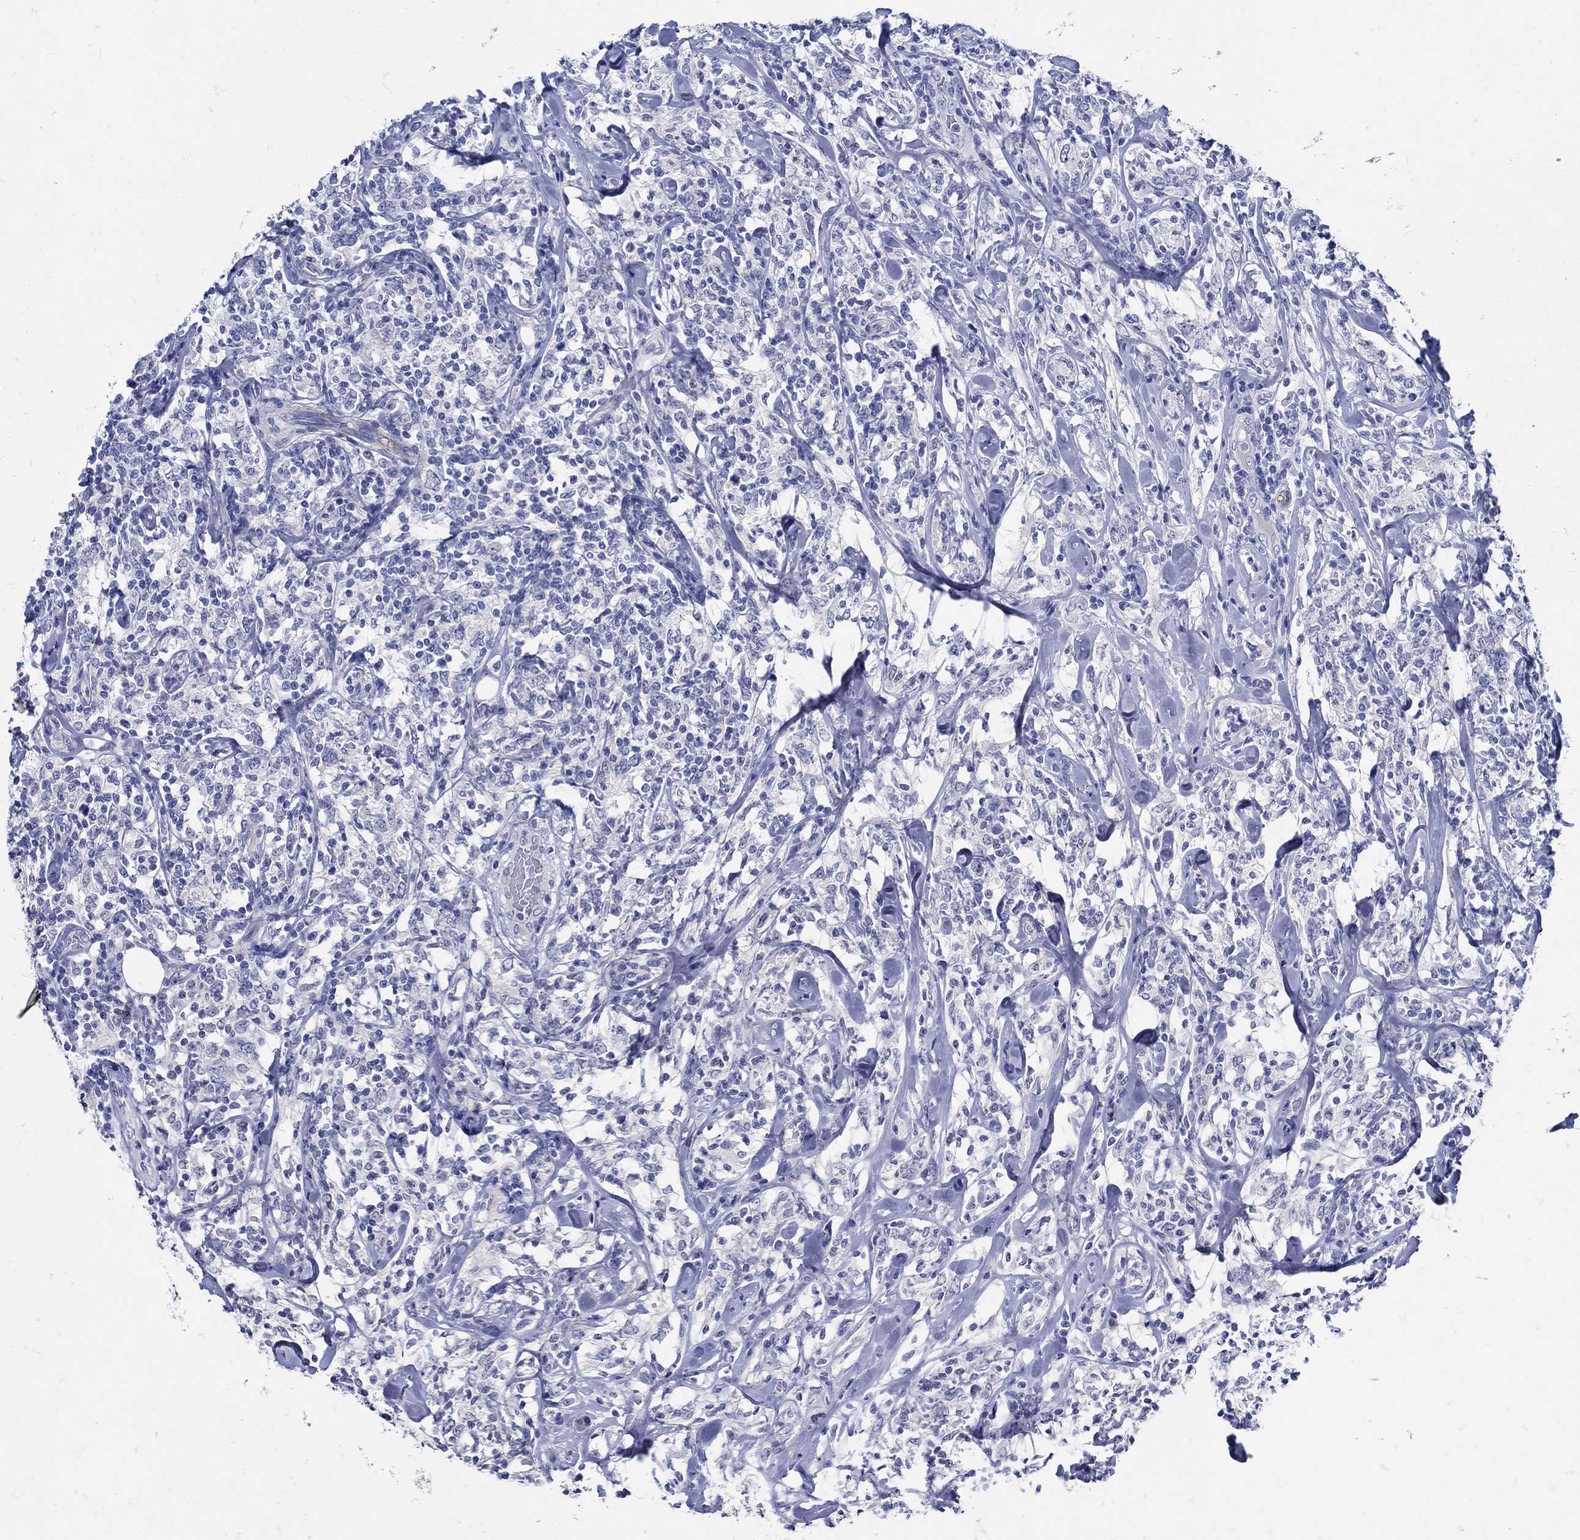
{"staining": {"intensity": "negative", "quantity": "none", "location": "none"}, "tissue": "lymphoma", "cell_type": "Tumor cells", "image_type": "cancer", "snomed": [{"axis": "morphology", "description": "Malignant lymphoma, non-Hodgkin's type, High grade"}, {"axis": "topography", "description": "Lymph node"}], "caption": "Human malignant lymphoma, non-Hodgkin's type (high-grade) stained for a protein using IHC displays no expression in tumor cells.", "gene": "NOS1", "patient": {"sex": "female", "age": 84}}